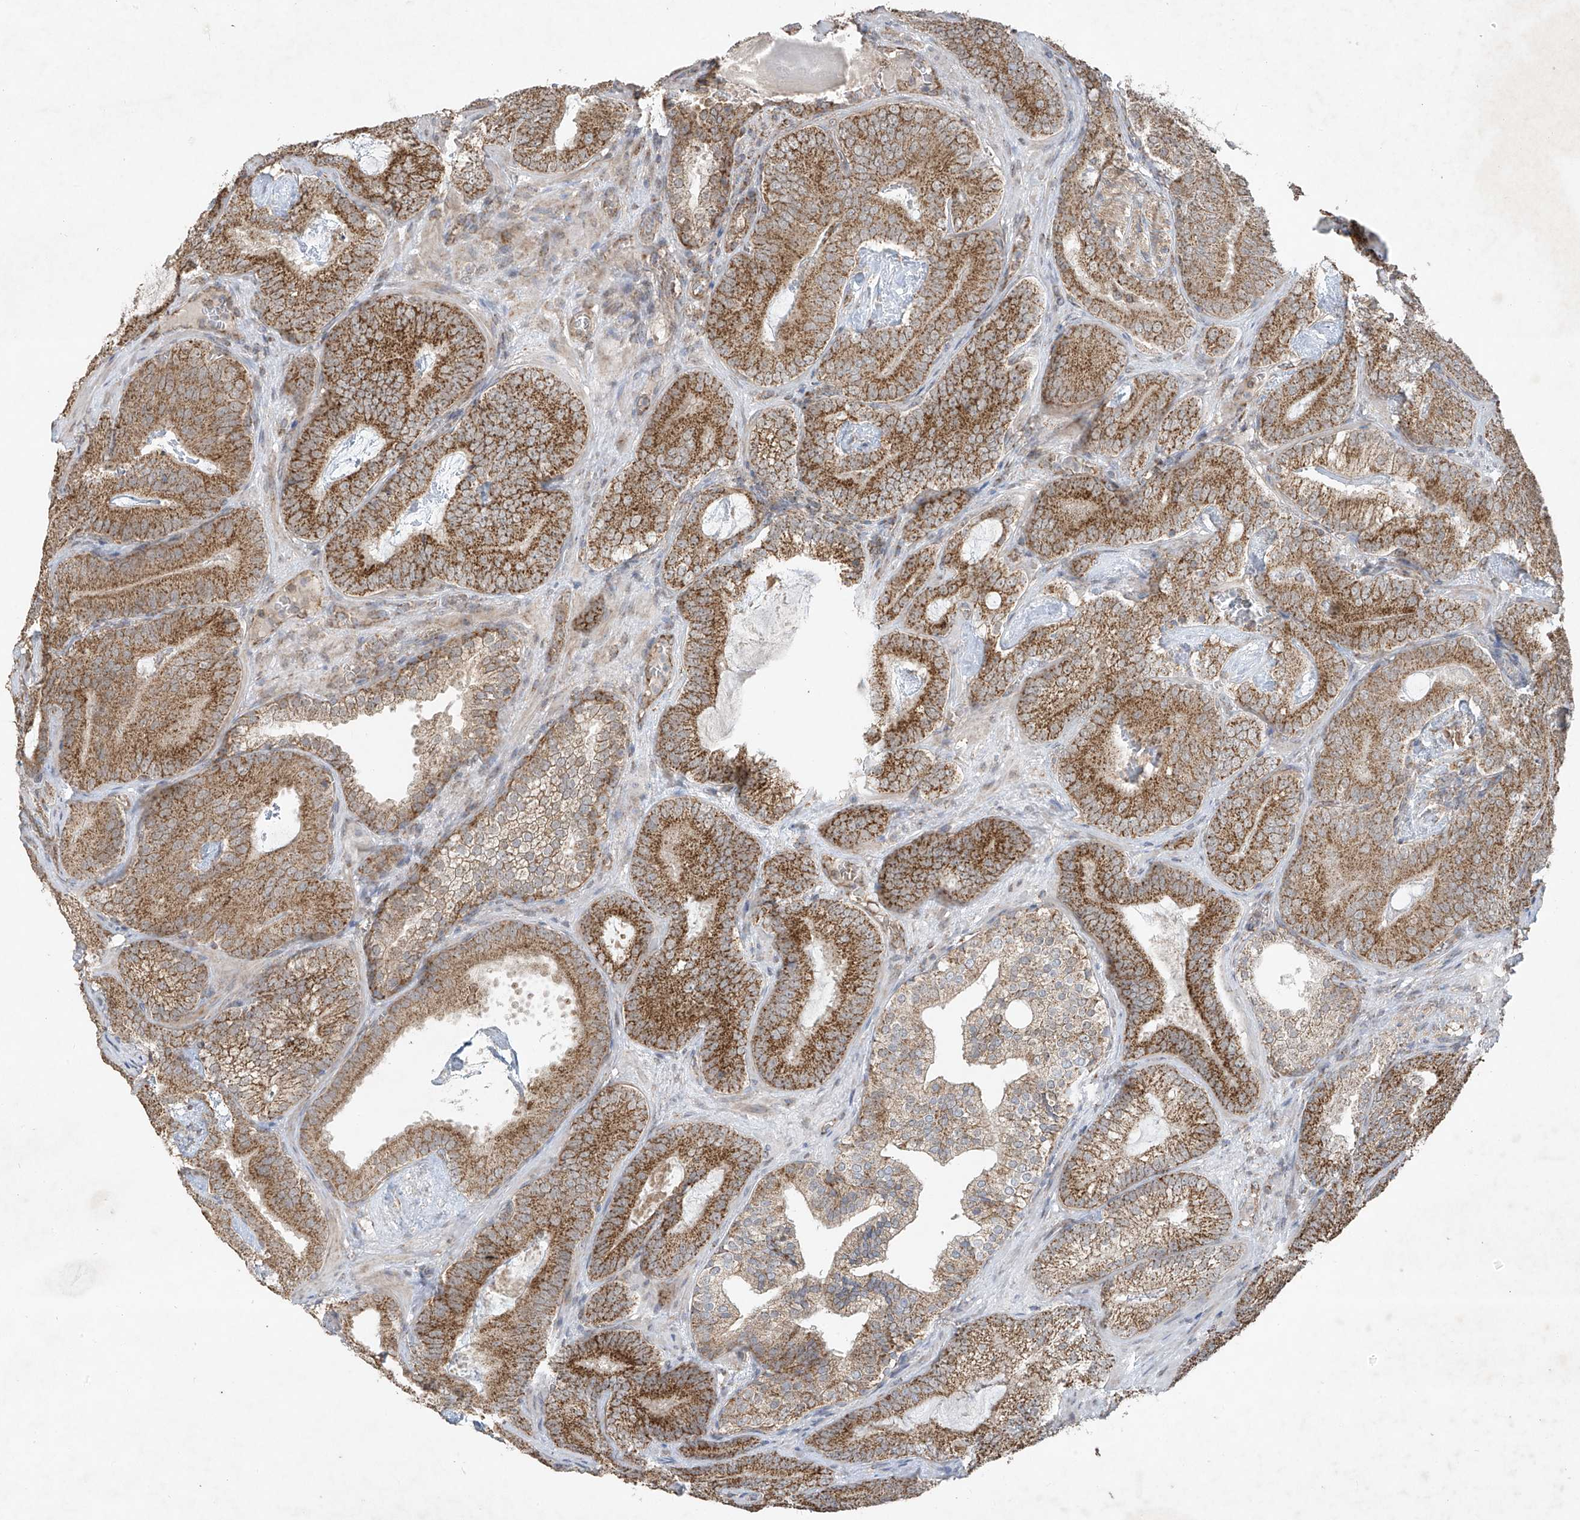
{"staining": {"intensity": "moderate", "quantity": ">75%", "location": "cytoplasmic/membranous"}, "tissue": "prostate cancer", "cell_type": "Tumor cells", "image_type": "cancer", "snomed": [{"axis": "morphology", "description": "Adenocarcinoma, High grade"}, {"axis": "topography", "description": "Prostate"}], "caption": "High-grade adenocarcinoma (prostate) stained with DAB immunohistochemistry (IHC) displays medium levels of moderate cytoplasmic/membranous expression in about >75% of tumor cells.", "gene": "UQCC1", "patient": {"sex": "male", "age": 66}}